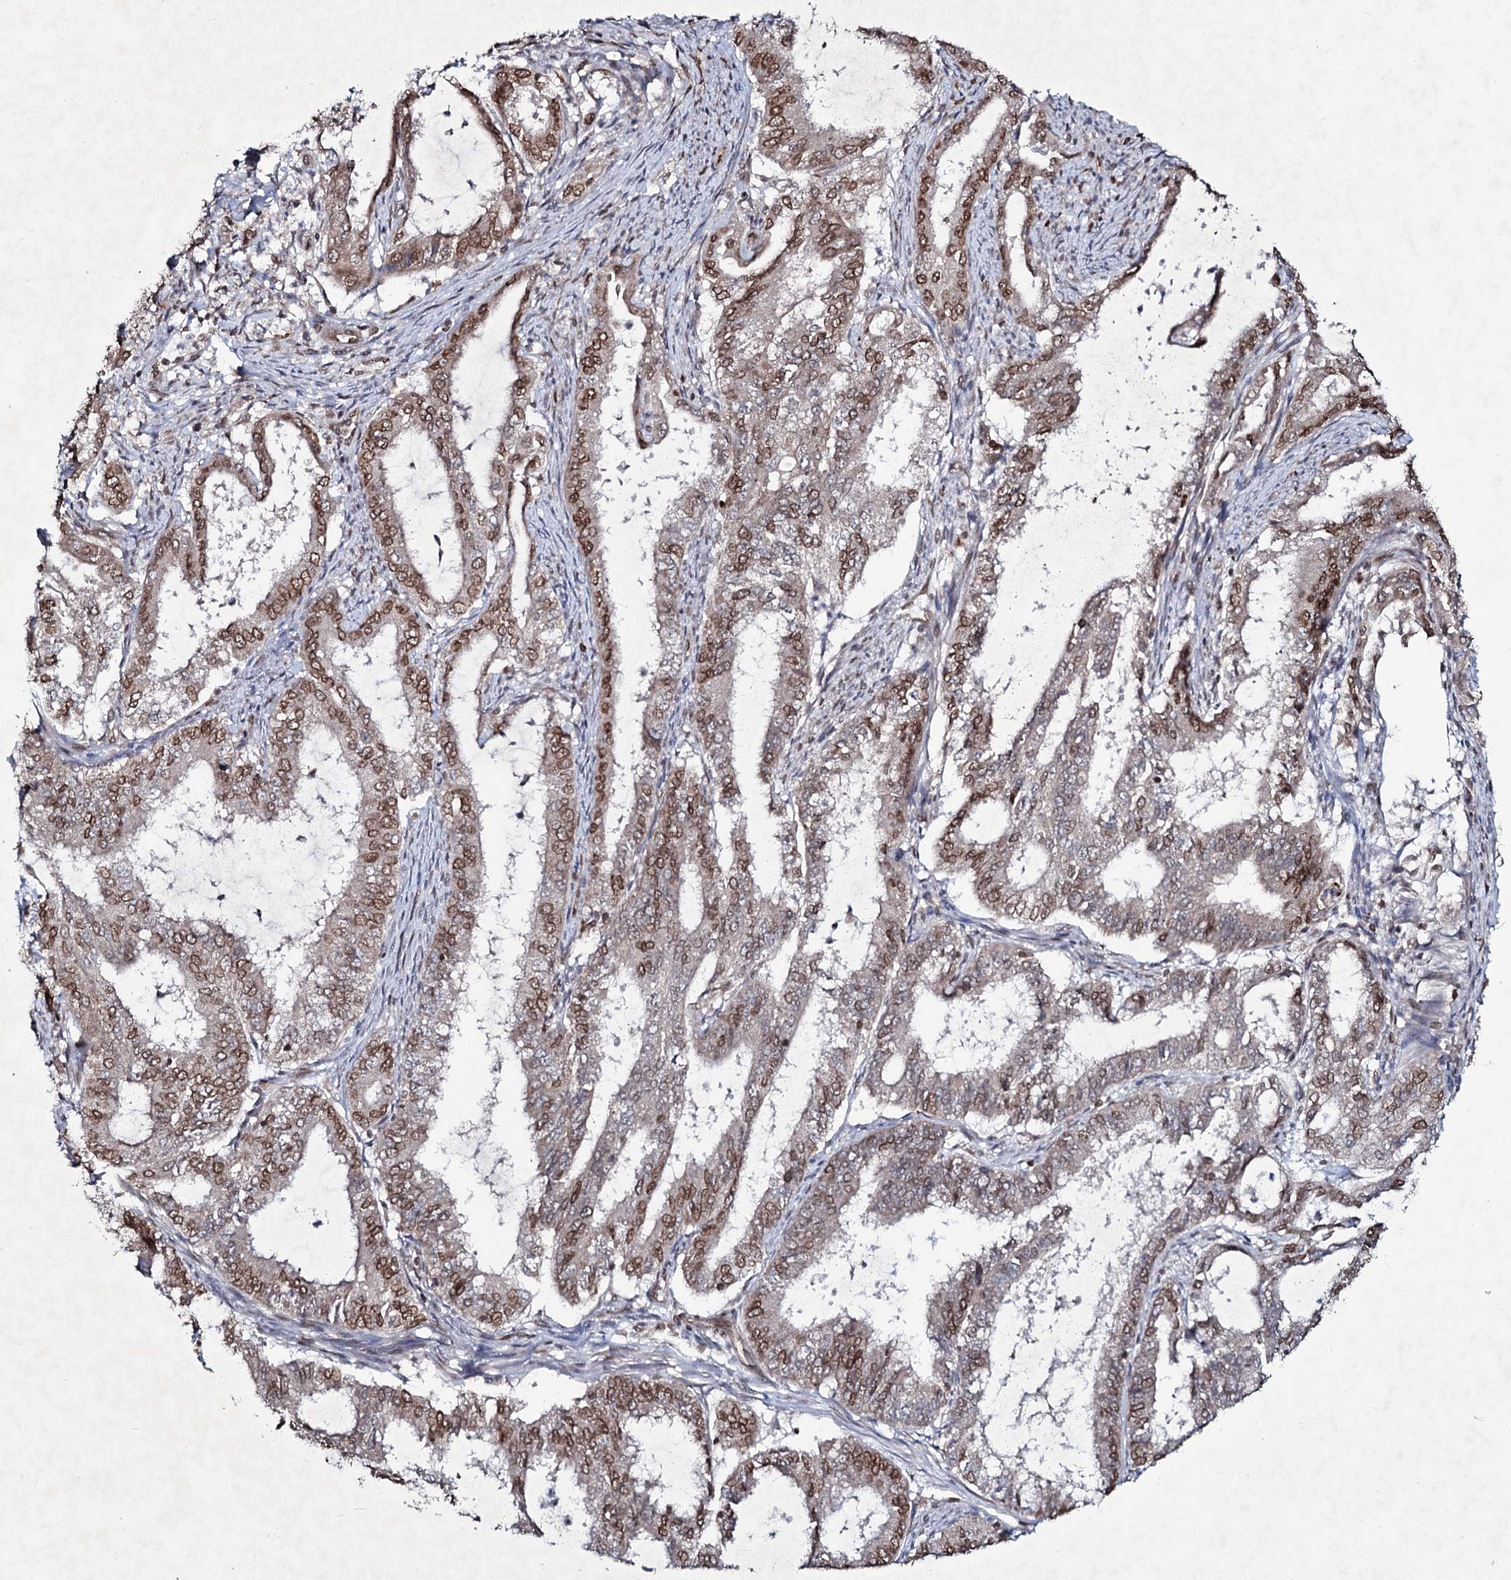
{"staining": {"intensity": "moderate", "quantity": ">75%", "location": "cytoplasmic/membranous,nuclear"}, "tissue": "endometrial cancer", "cell_type": "Tumor cells", "image_type": "cancer", "snomed": [{"axis": "morphology", "description": "Adenocarcinoma, NOS"}, {"axis": "topography", "description": "Endometrium"}], "caption": "Brown immunohistochemical staining in human endometrial cancer shows moderate cytoplasmic/membranous and nuclear staining in approximately >75% of tumor cells.", "gene": "RNF6", "patient": {"sex": "female", "age": 51}}